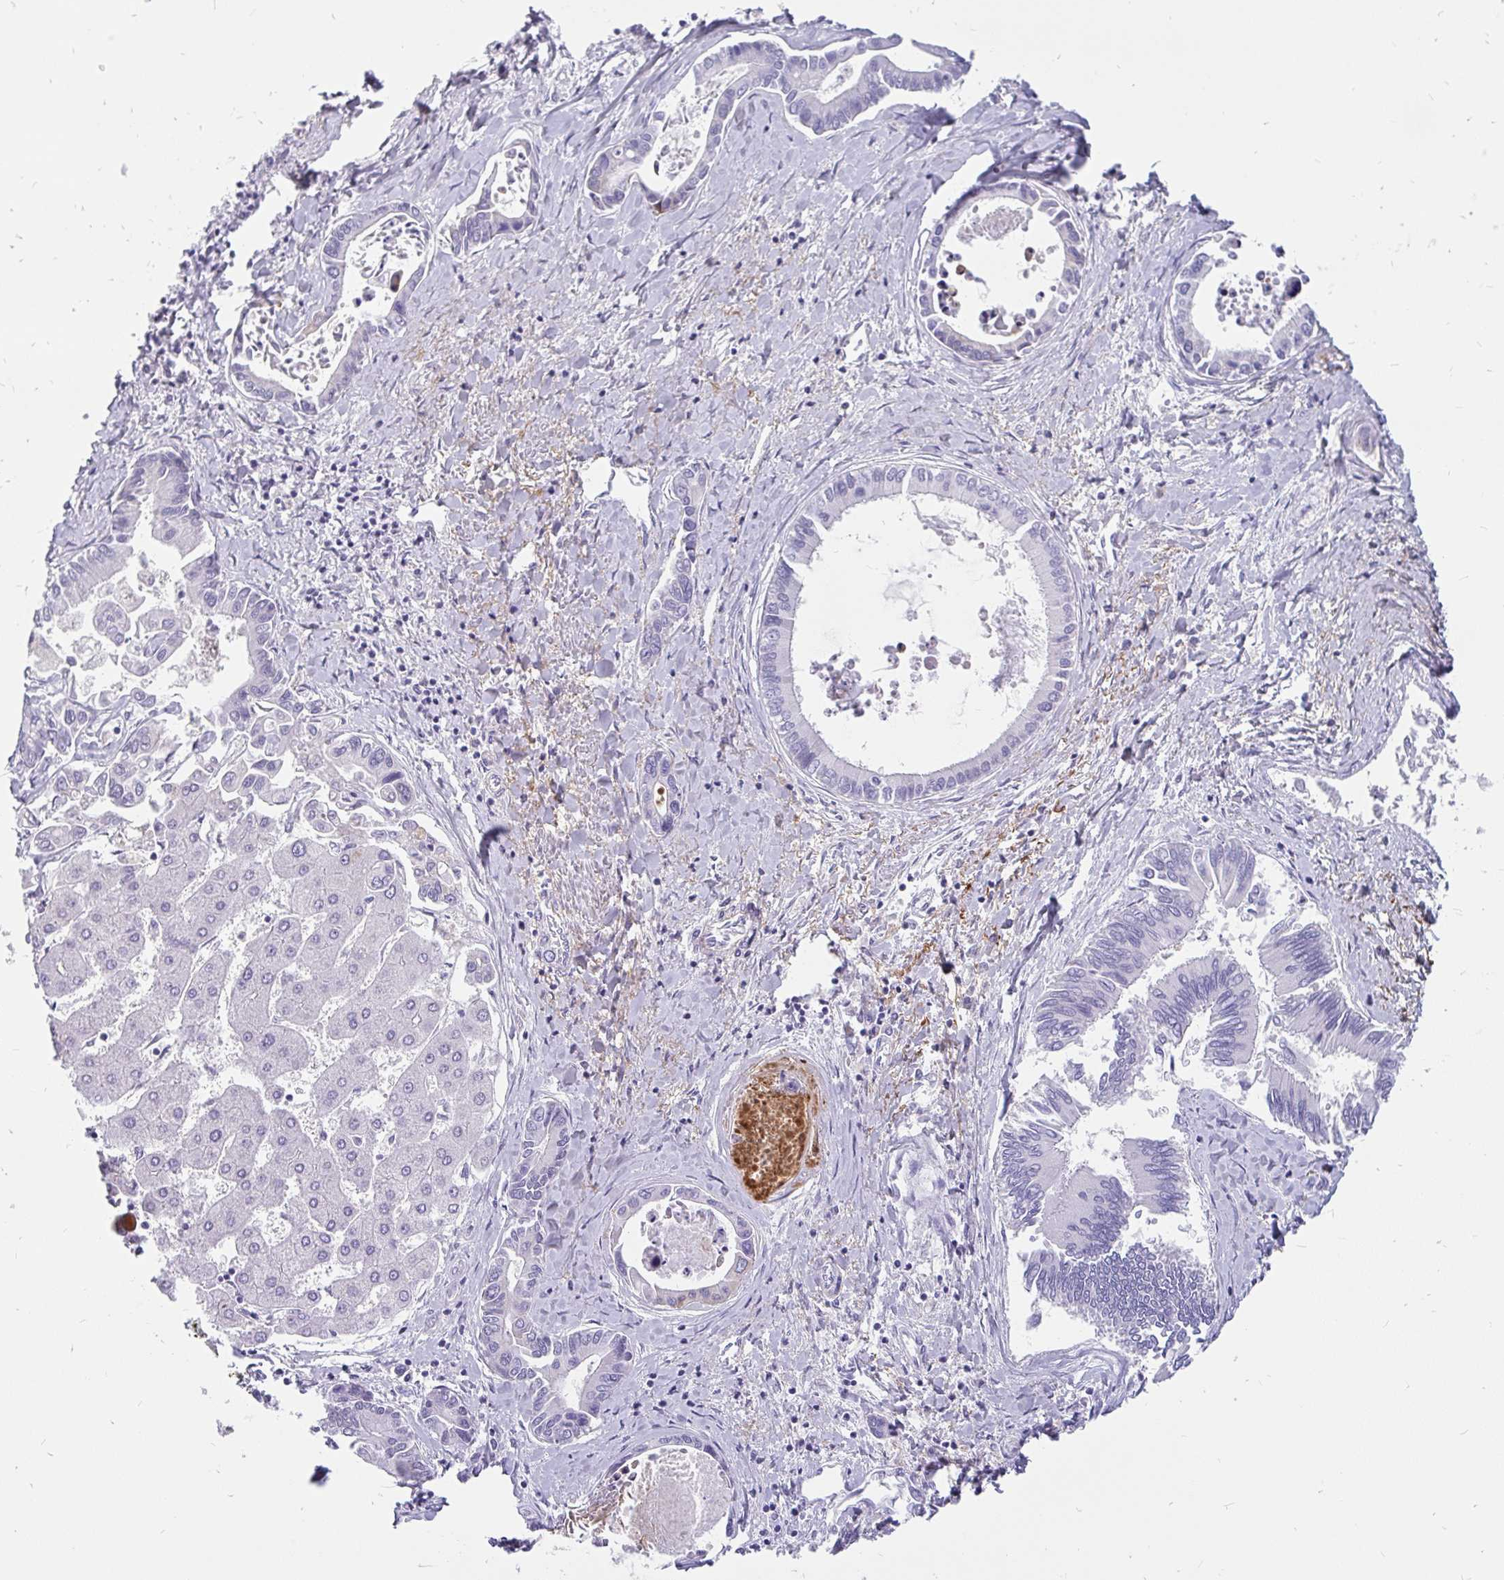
{"staining": {"intensity": "negative", "quantity": "none", "location": "none"}, "tissue": "liver cancer", "cell_type": "Tumor cells", "image_type": "cancer", "snomed": [{"axis": "morphology", "description": "Cholangiocarcinoma"}, {"axis": "topography", "description": "Liver"}], "caption": "This is an immunohistochemistry histopathology image of human cholangiocarcinoma (liver). There is no expression in tumor cells.", "gene": "KIAA2013", "patient": {"sex": "male", "age": 66}}